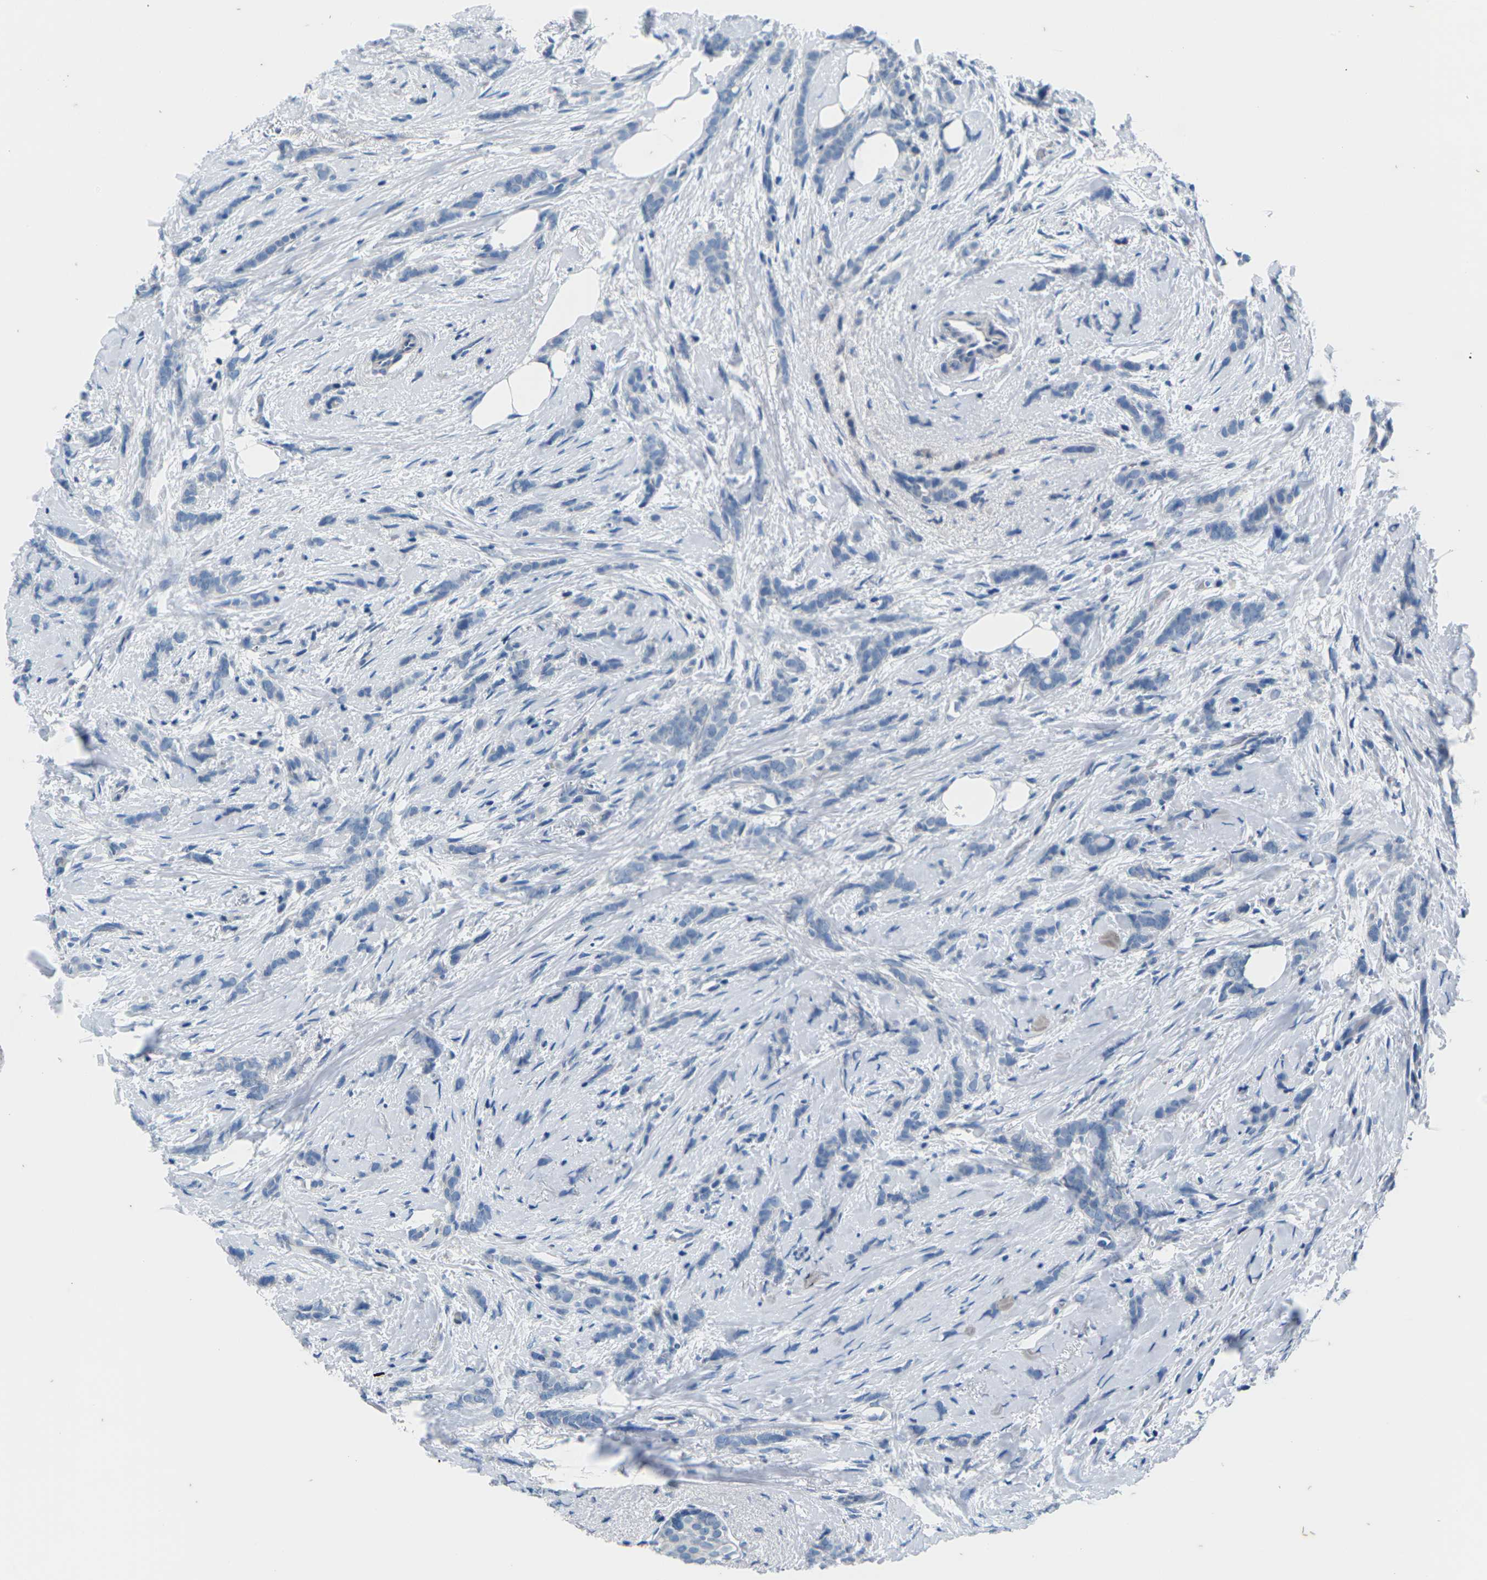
{"staining": {"intensity": "negative", "quantity": "none", "location": "none"}, "tissue": "breast cancer", "cell_type": "Tumor cells", "image_type": "cancer", "snomed": [{"axis": "morphology", "description": "Lobular carcinoma, in situ"}, {"axis": "morphology", "description": "Lobular carcinoma"}, {"axis": "topography", "description": "Breast"}], "caption": "The histopathology image exhibits no staining of tumor cells in breast cancer.", "gene": "UMOD", "patient": {"sex": "female", "age": 41}}